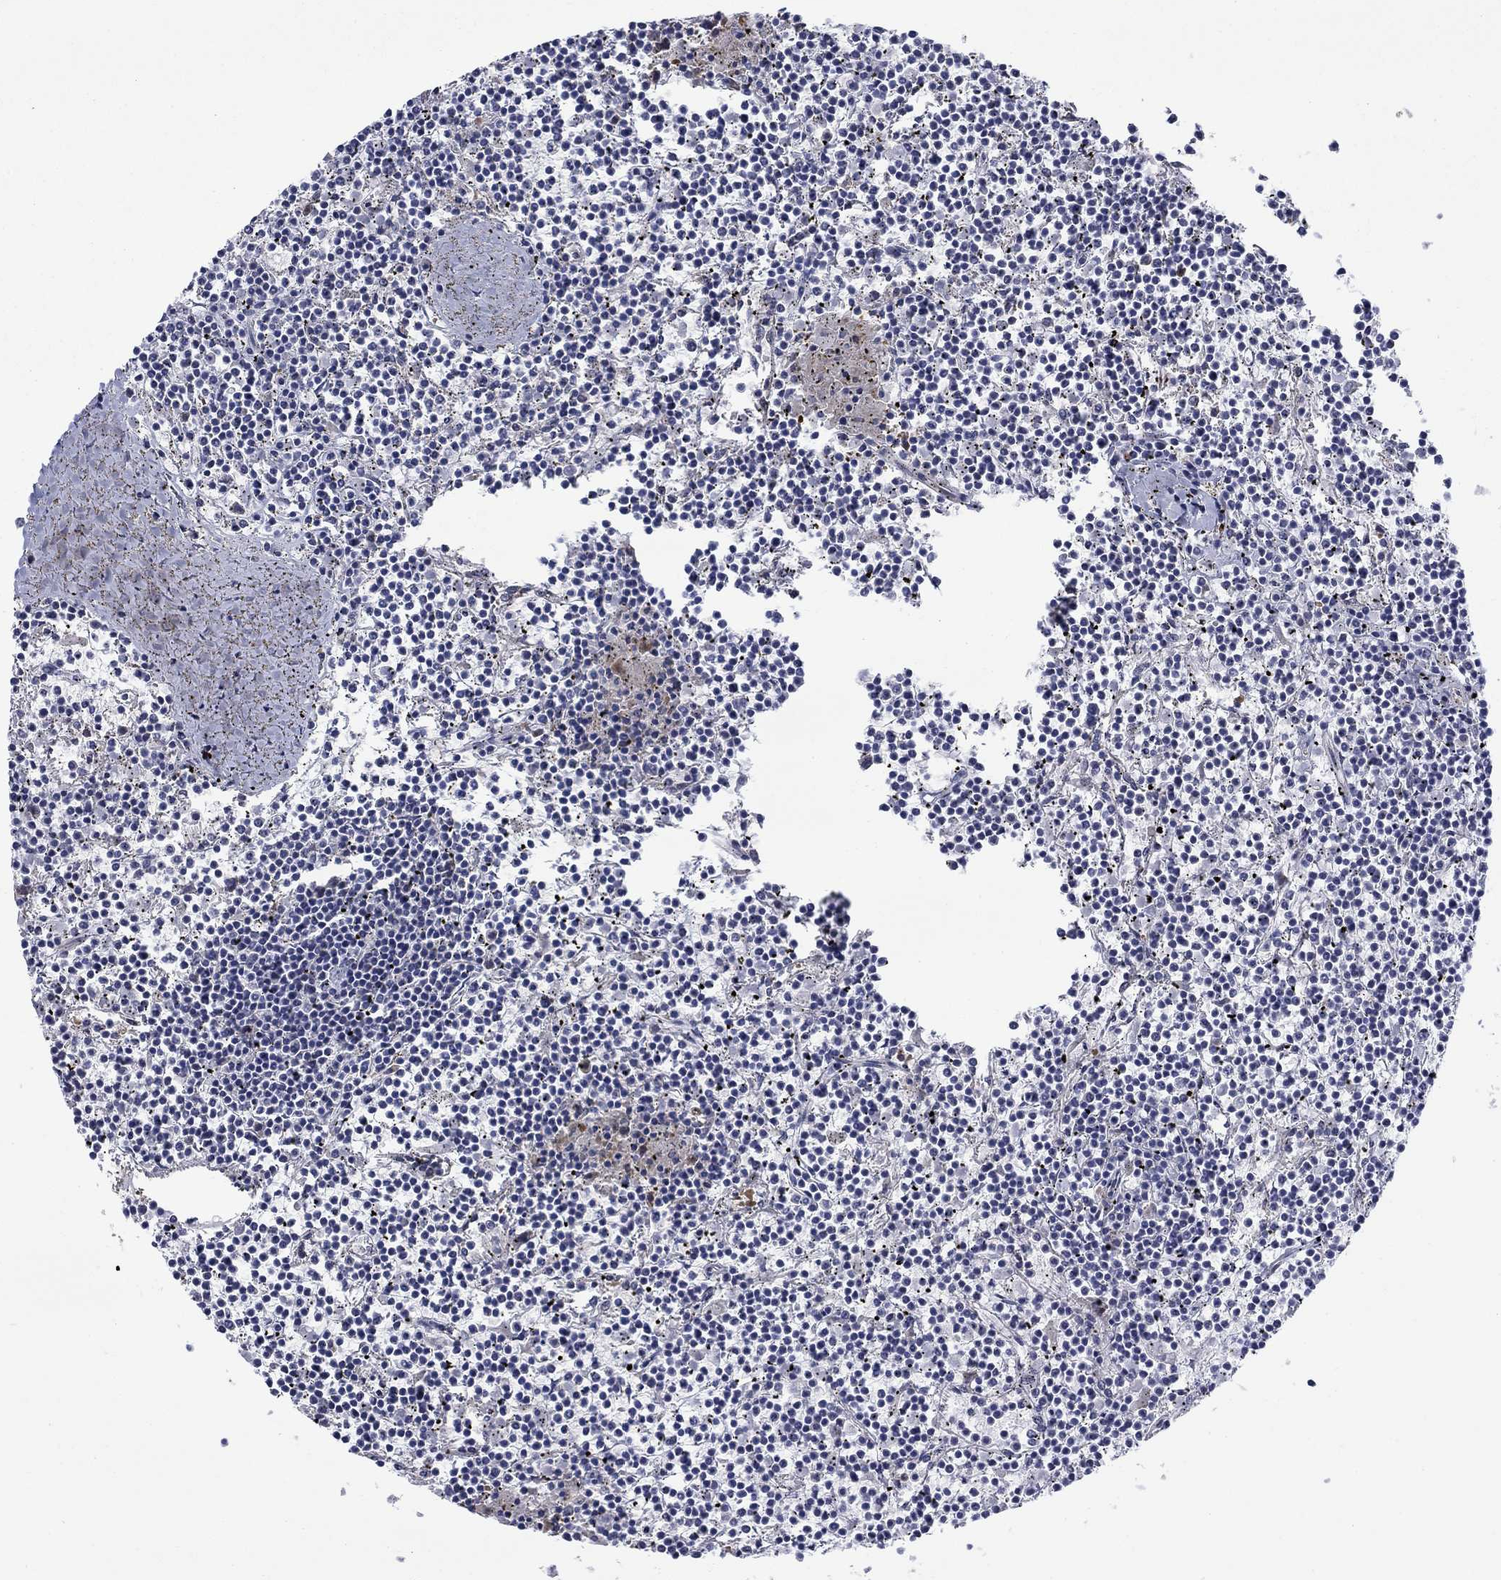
{"staining": {"intensity": "negative", "quantity": "none", "location": "none"}, "tissue": "lymphoma", "cell_type": "Tumor cells", "image_type": "cancer", "snomed": [{"axis": "morphology", "description": "Malignant lymphoma, non-Hodgkin's type, Low grade"}, {"axis": "topography", "description": "Spleen"}], "caption": "Human low-grade malignant lymphoma, non-Hodgkin's type stained for a protein using immunohistochemistry reveals no positivity in tumor cells.", "gene": "FXR1", "patient": {"sex": "female", "age": 19}}